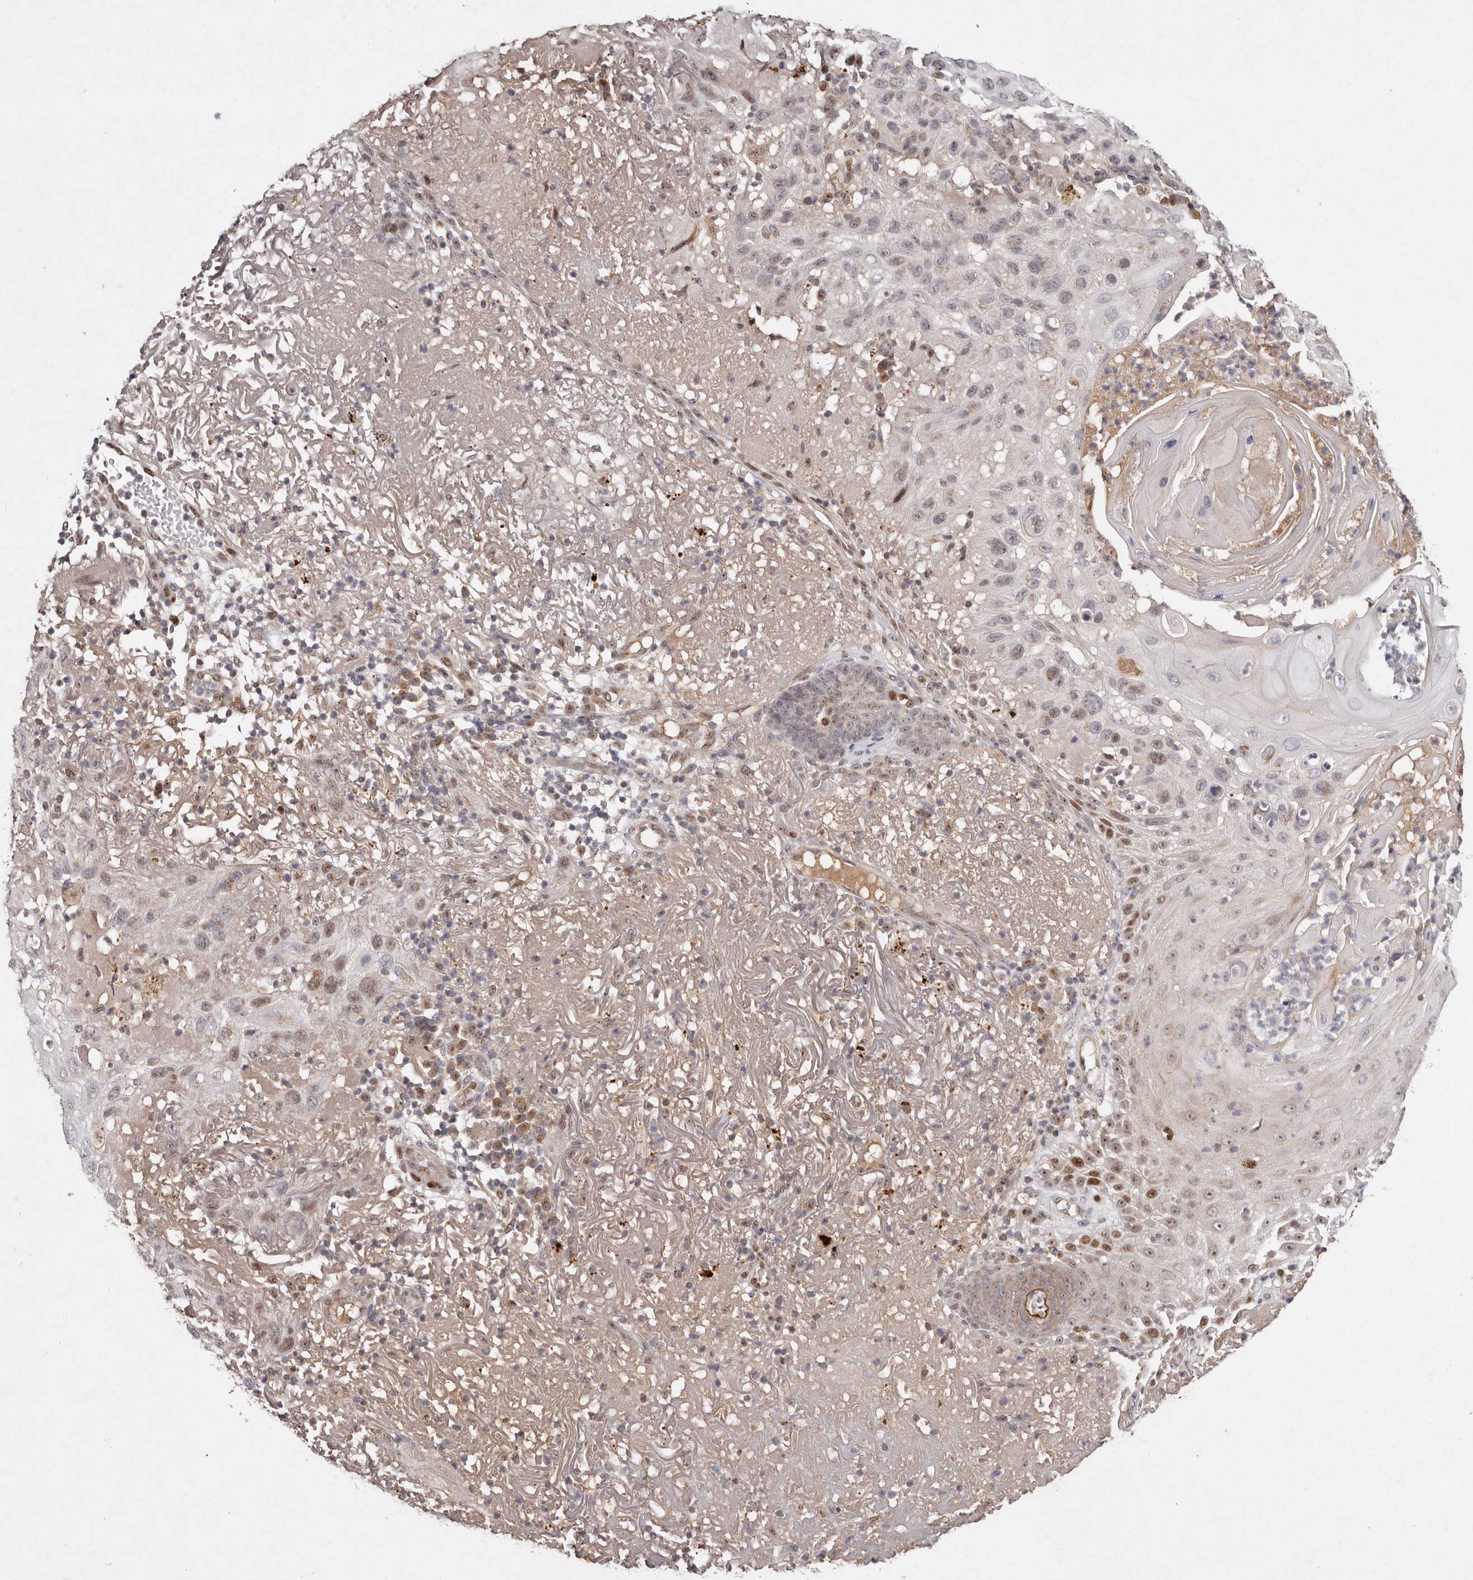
{"staining": {"intensity": "weak", "quantity": "25%-75%", "location": "nuclear"}, "tissue": "skin cancer", "cell_type": "Tumor cells", "image_type": "cancer", "snomed": [{"axis": "morphology", "description": "Normal tissue, NOS"}, {"axis": "morphology", "description": "Squamous cell carcinoma, NOS"}, {"axis": "topography", "description": "Skin"}], "caption": "Skin cancer (squamous cell carcinoma) stained for a protein reveals weak nuclear positivity in tumor cells. Nuclei are stained in blue.", "gene": "KLF7", "patient": {"sex": "female", "age": 96}}